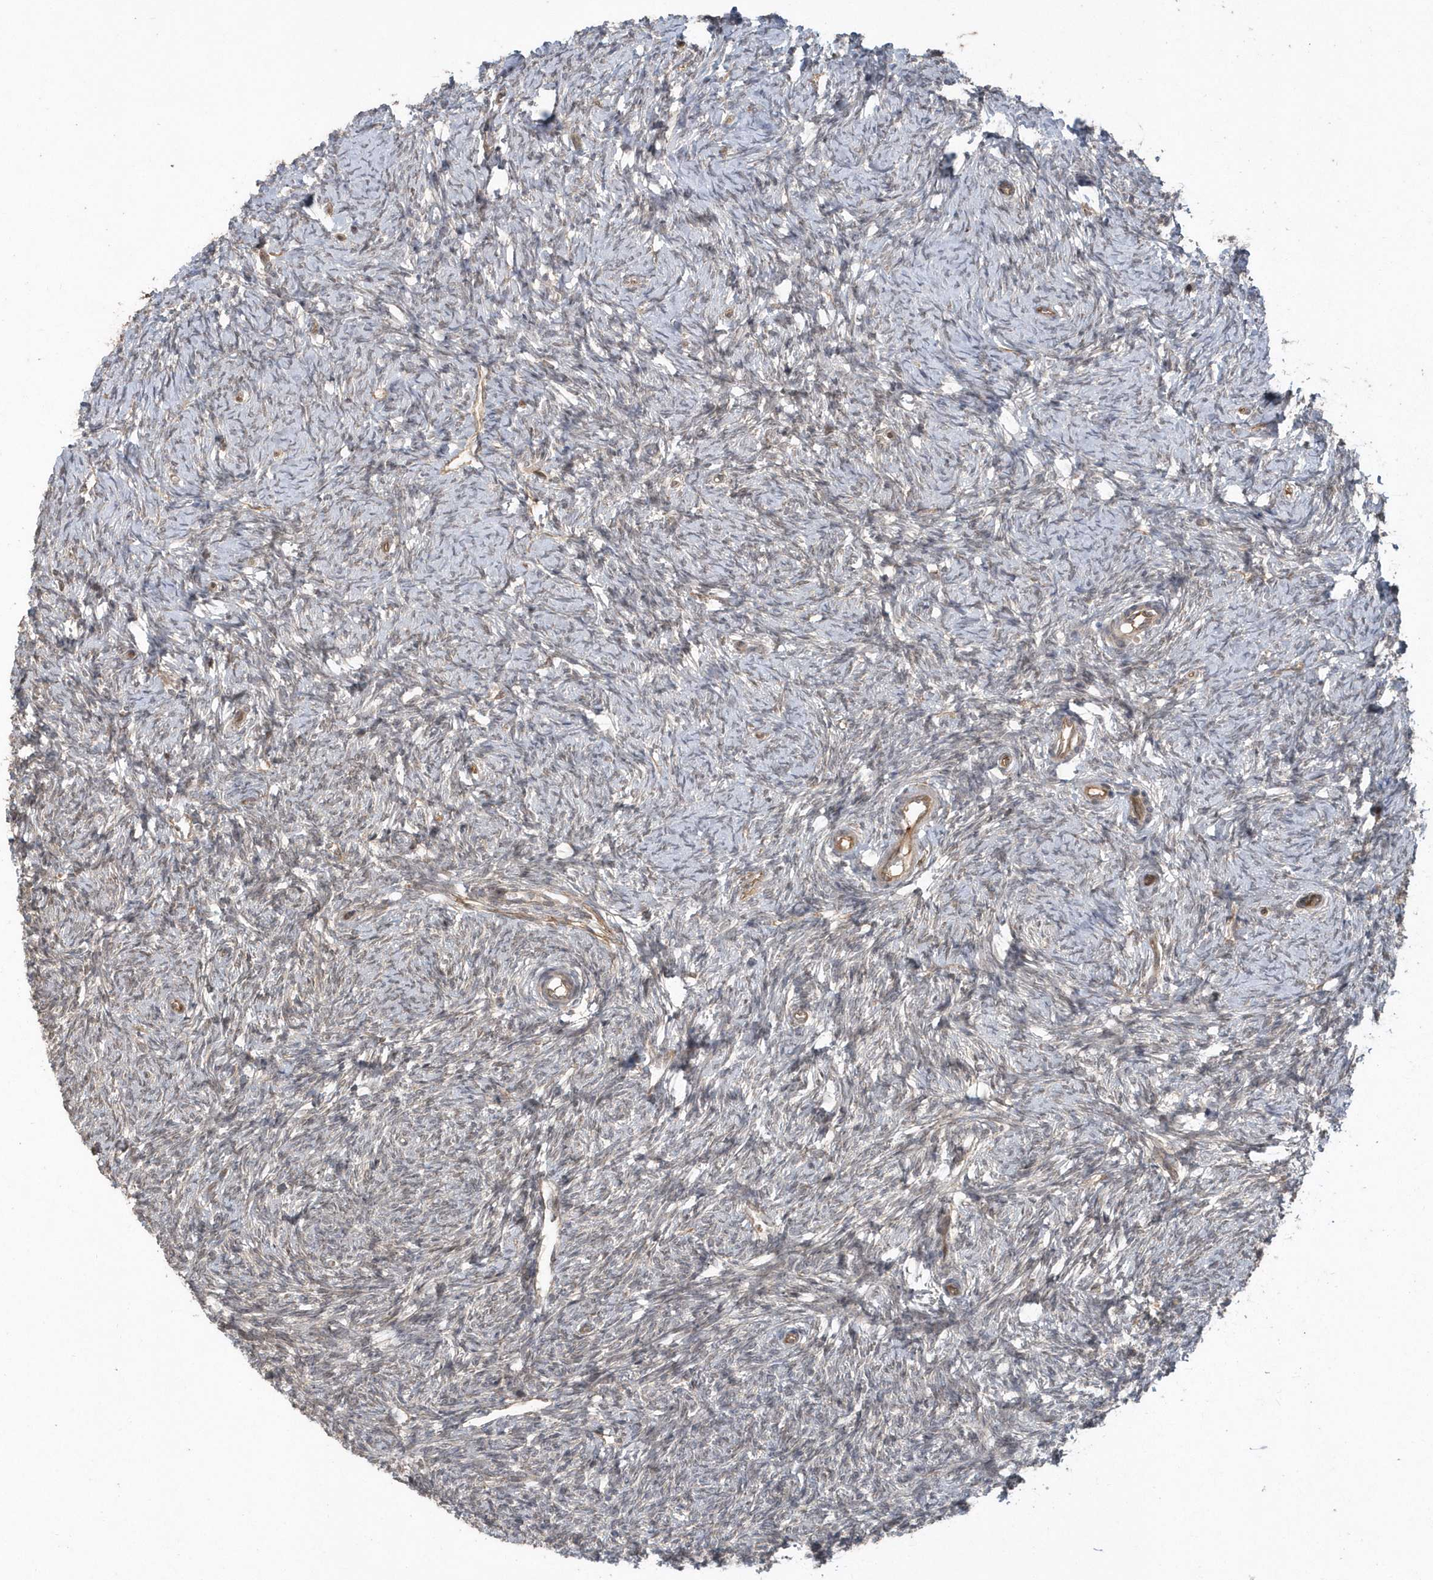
{"staining": {"intensity": "moderate", "quantity": ">75%", "location": "cytoplasmic/membranous"}, "tissue": "ovary", "cell_type": "Follicle cells", "image_type": "normal", "snomed": [{"axis": "morphology", "description": "Normal tissue, NOS"}, {"axis": "morphology", "description": "Cyst, NOS"}, {"axis": "topography", "description": "Ovary"}], "caption": "Protein positivity by immunohistochemistry exhibits moderate cytoplasmic/membranous expression in about >75% of follicle cells in benign ovary. The staining was performed using DAB to visualize the protein expression in brown, while the nuclei were stained in blue with hematoxylin (Magnification: 20x).", "gene": "HERPUD1", "patient": {"sex": "female", "age": 33}}